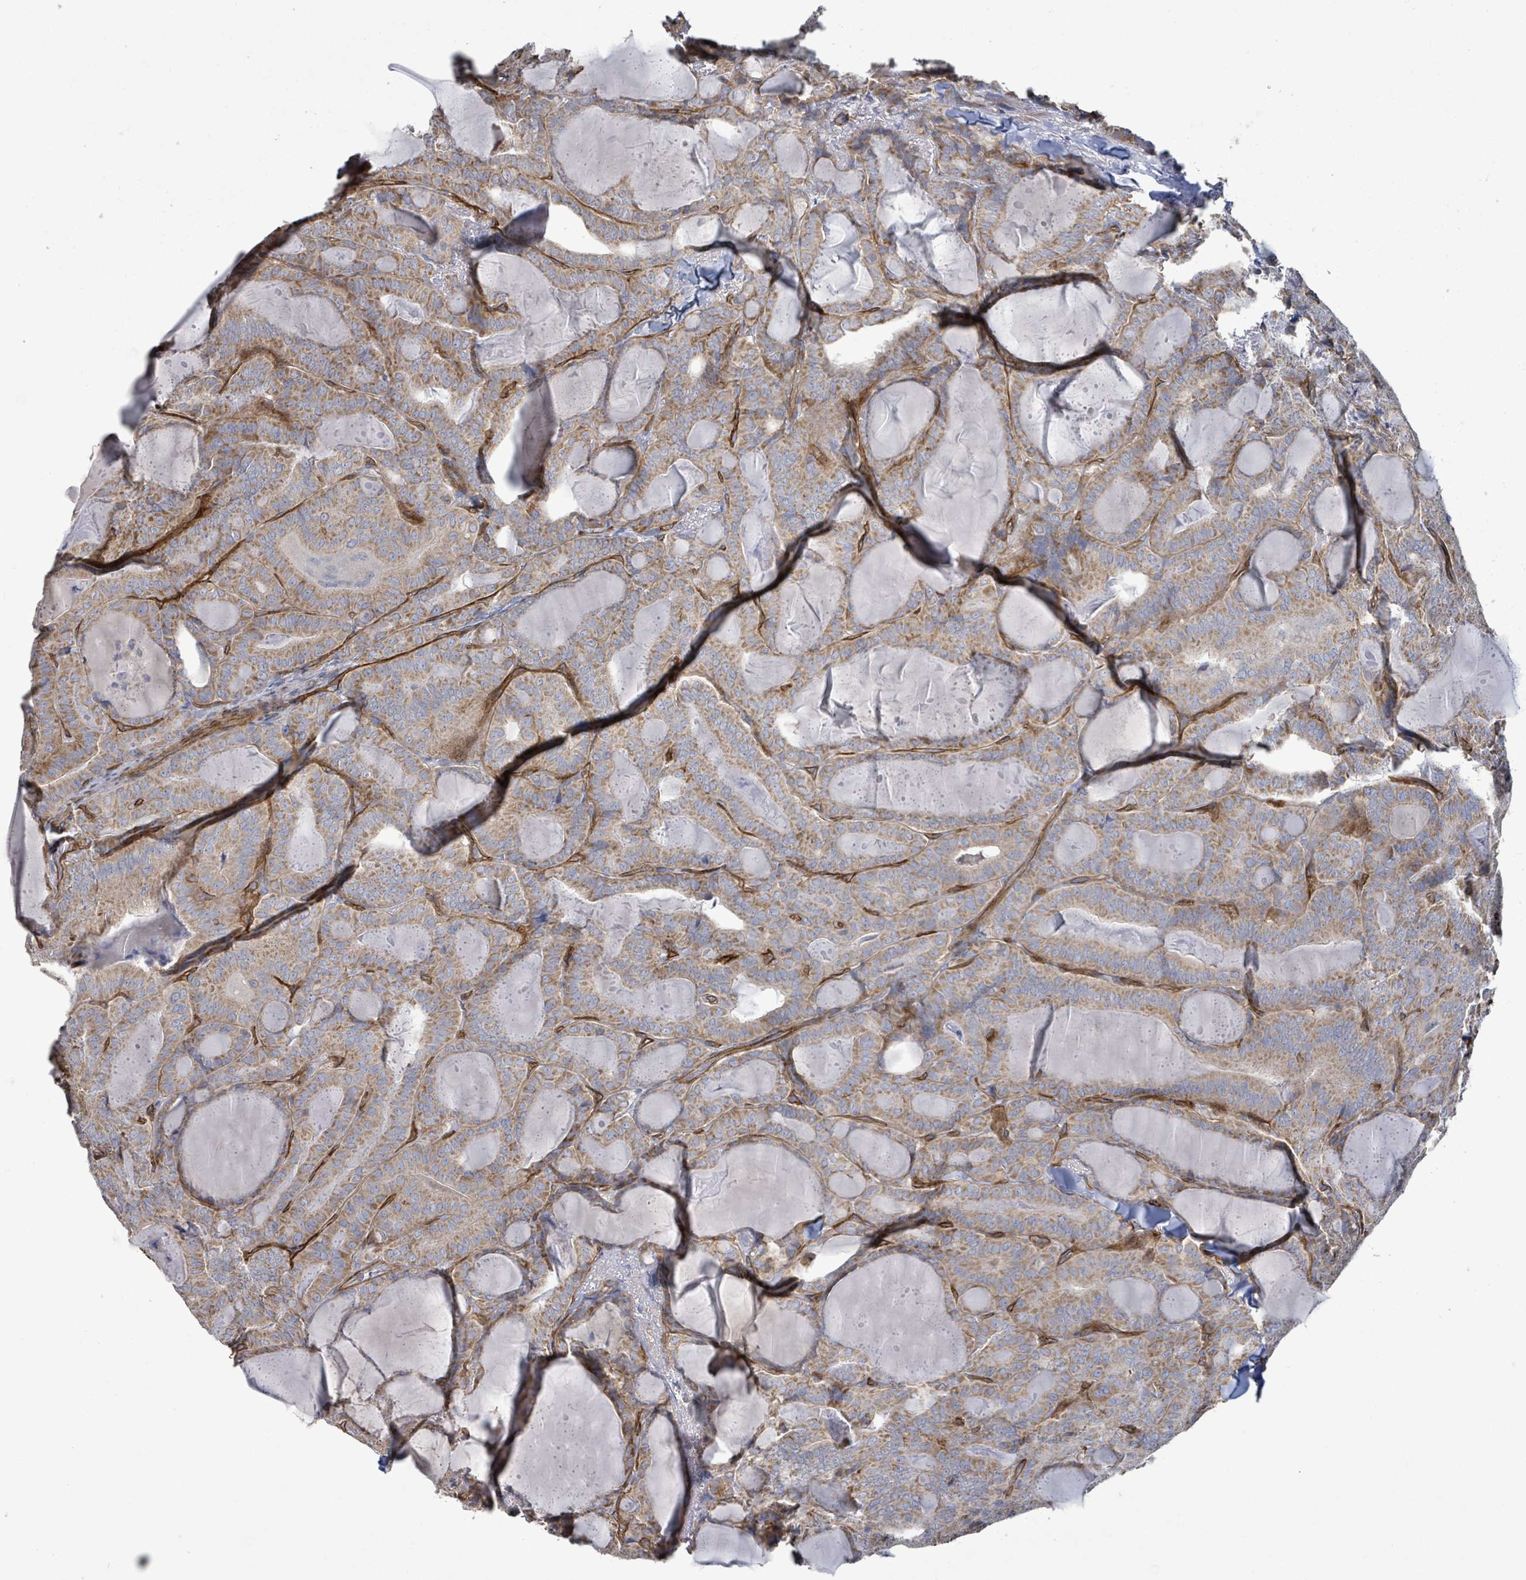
{"staining": {"intensity": "moderate", "quantity": ">75%", "location": "cytoplasmic/membranous"}, "tissue": "thyroid cancer", "cell_type": "Tumor cells", "image_type": "cancer", "snomed": [{"axis": "morphology", "description": "Papillary adenocarcinoma, NOS"}, {"axis": "topography", "description": "Thyroid gland"}], "caption": "A medium amount of moderate cytoplasmic/membranous positivity is present in approximately >75% of tumor cells in thyroid cancer (papillary adenocarcinoma) tissue.", "gene": "KANK3", "patient": {"sex": "female", "age": 68}}